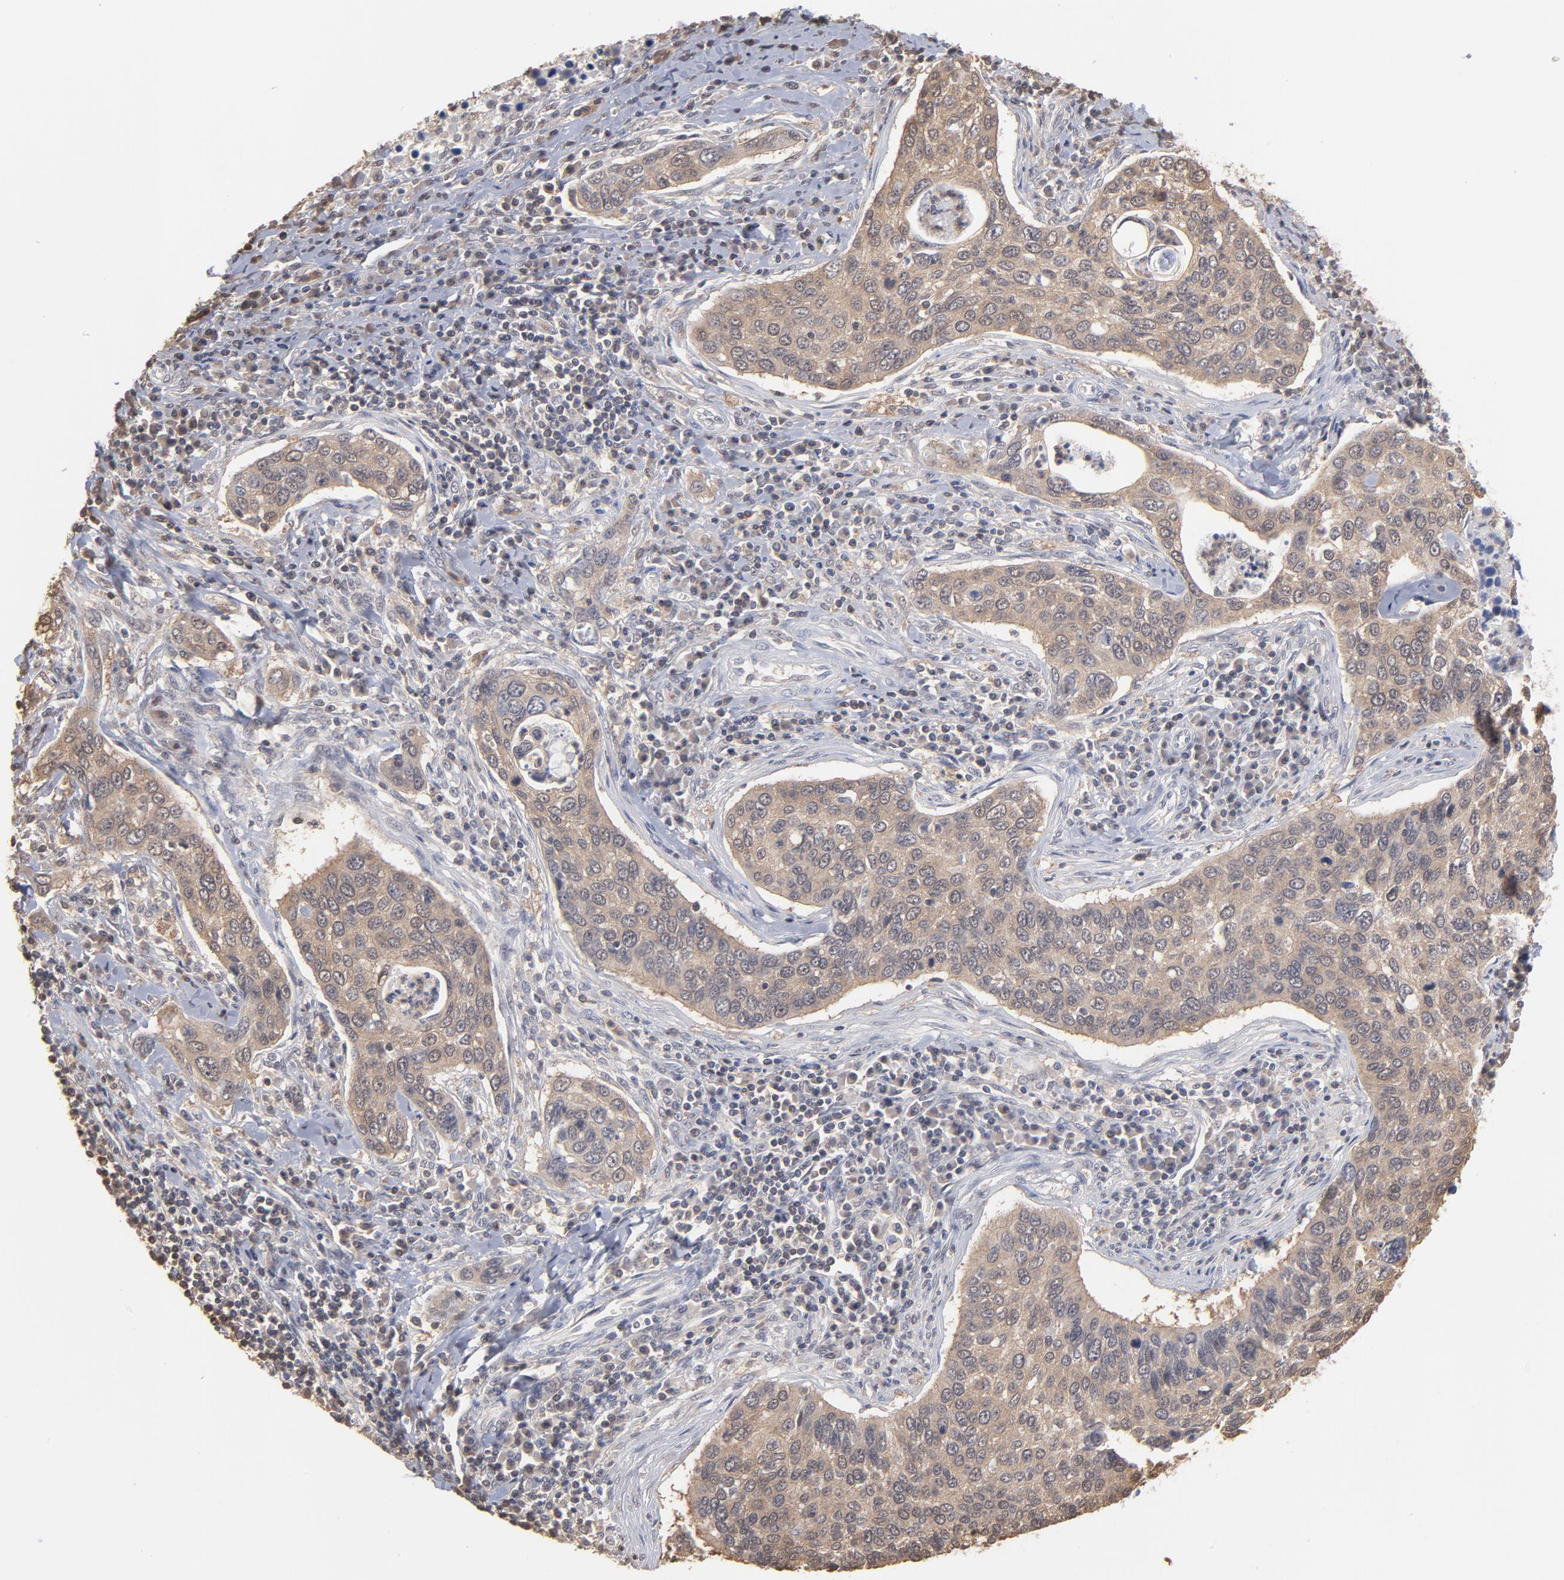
{"staining": {"intensity": "moderate", "quantity": ">75%", "location": "cytoplasmic/membranous"}, "tissue": "cervical cancer", "cell_type": "Tumor cells", "image_type": "cancer", "snomed": [{"axis": "morphology", "description": "Squamous cell carcinoma, NOS"}, {"axis": "topography", "description": "Cervix"}], "caption": "The histopathology image displays a brown stain indicating the presence of a protein in the cytoplasmic/membranous of tumor cells in squamous cell carcinoma (cervical).", "gene": "MAP2K2", "patient": {"sex": "female", "age": 53}}